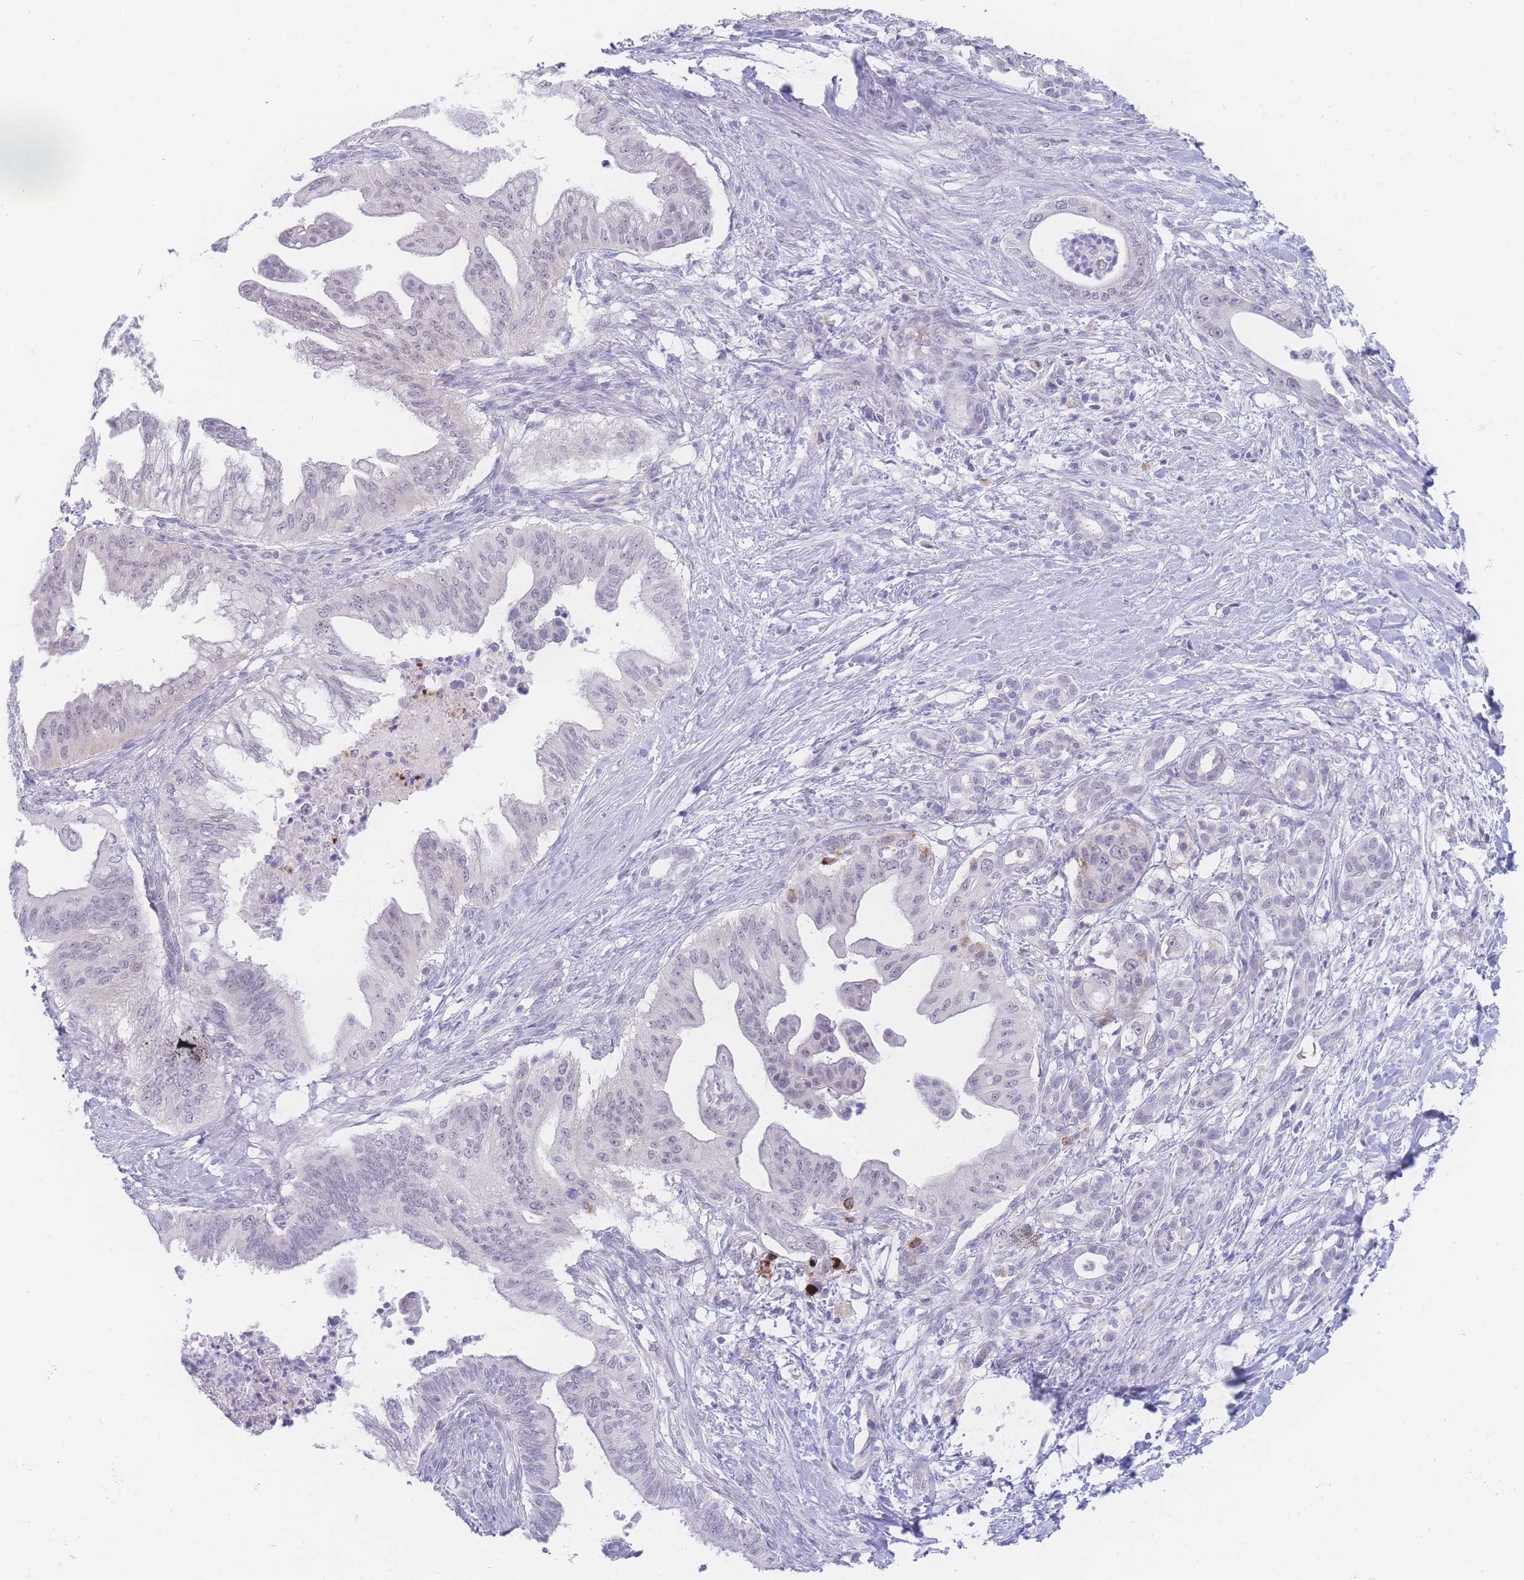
{"staining": {"intensity": "negative", "quantity": "none", "location": "none"}, "tissue": "pancreatic cancer", "cell_type": "Tumor cells", "image_type": "cancer", "snomed": [{"axis": "morphology", "description": "Adenocarcinoma, NOS"}, {"axis": "topography", "description": "Pancreas"}], "caption": "This is an IHC image of pancreatic cancer. There is no positivity in tumor cells.", "gene": "PRSS22", "patient": {"sex": "male", "age": 58}}